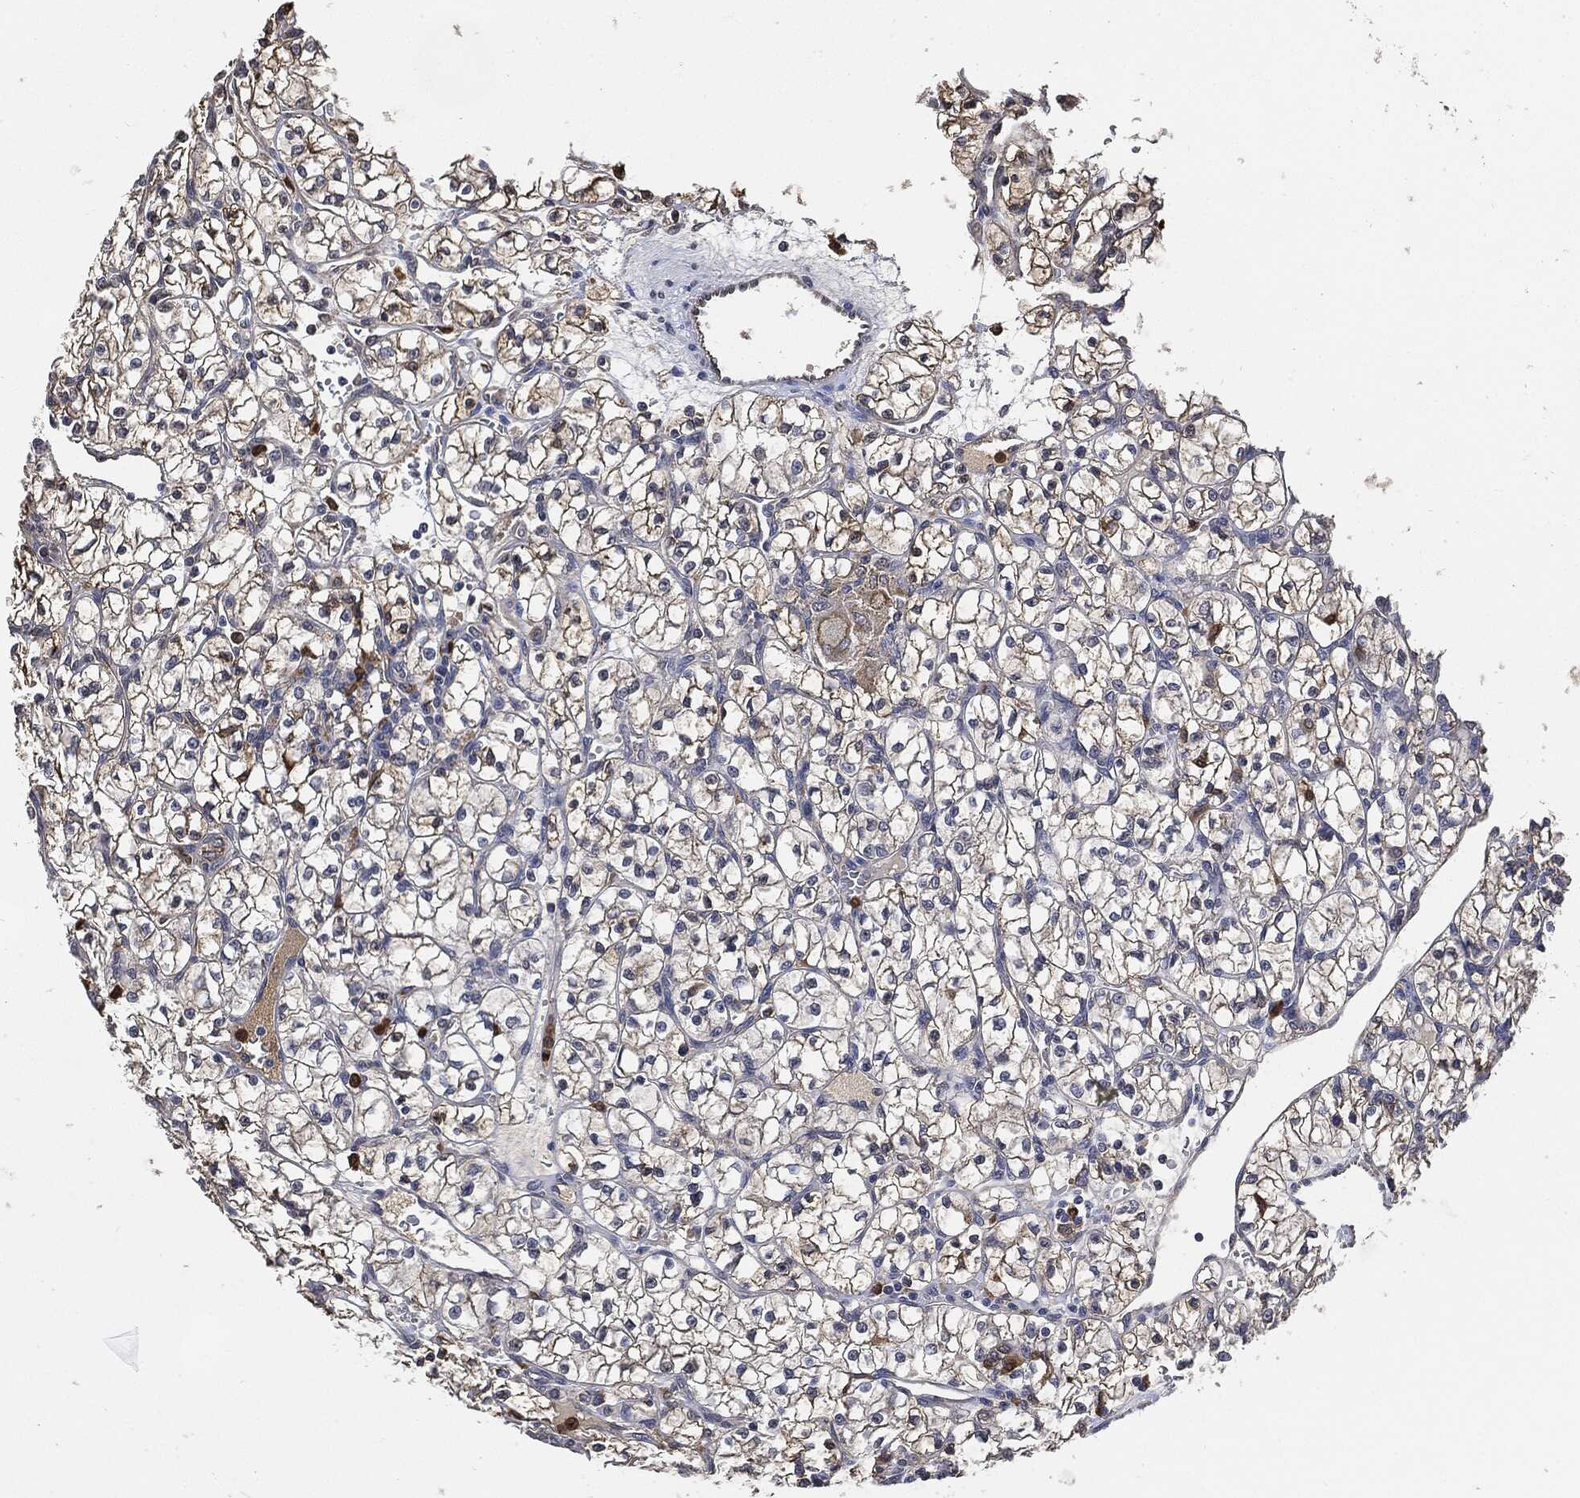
{"staining": {"intensity": "weak", "quantity": "25%-75%", "location": "cytoplasmic/membranous"}, "tissue": "renal cancer", "cell_type": "Tumor cells", "image_type": "cancer", "snomed": [{"axis": "morphology", "description": "Adenocarcinoma, NOS"}, {"axis": "topography", "description": "Kidney"}], "caption": "Immunohistochemical staining of human renal cancer shows low levels of weak cytoplasmic/membranous expression in about 25%-75% of tumor cells. Using DAB (3,3'-diaminobenzidine) (brown) and hematoxylin (blue) stains, captured at high magnification using brightfield microscopy.", "gene": "S100A9", "patient": {"sex": "female", "age": 64}}